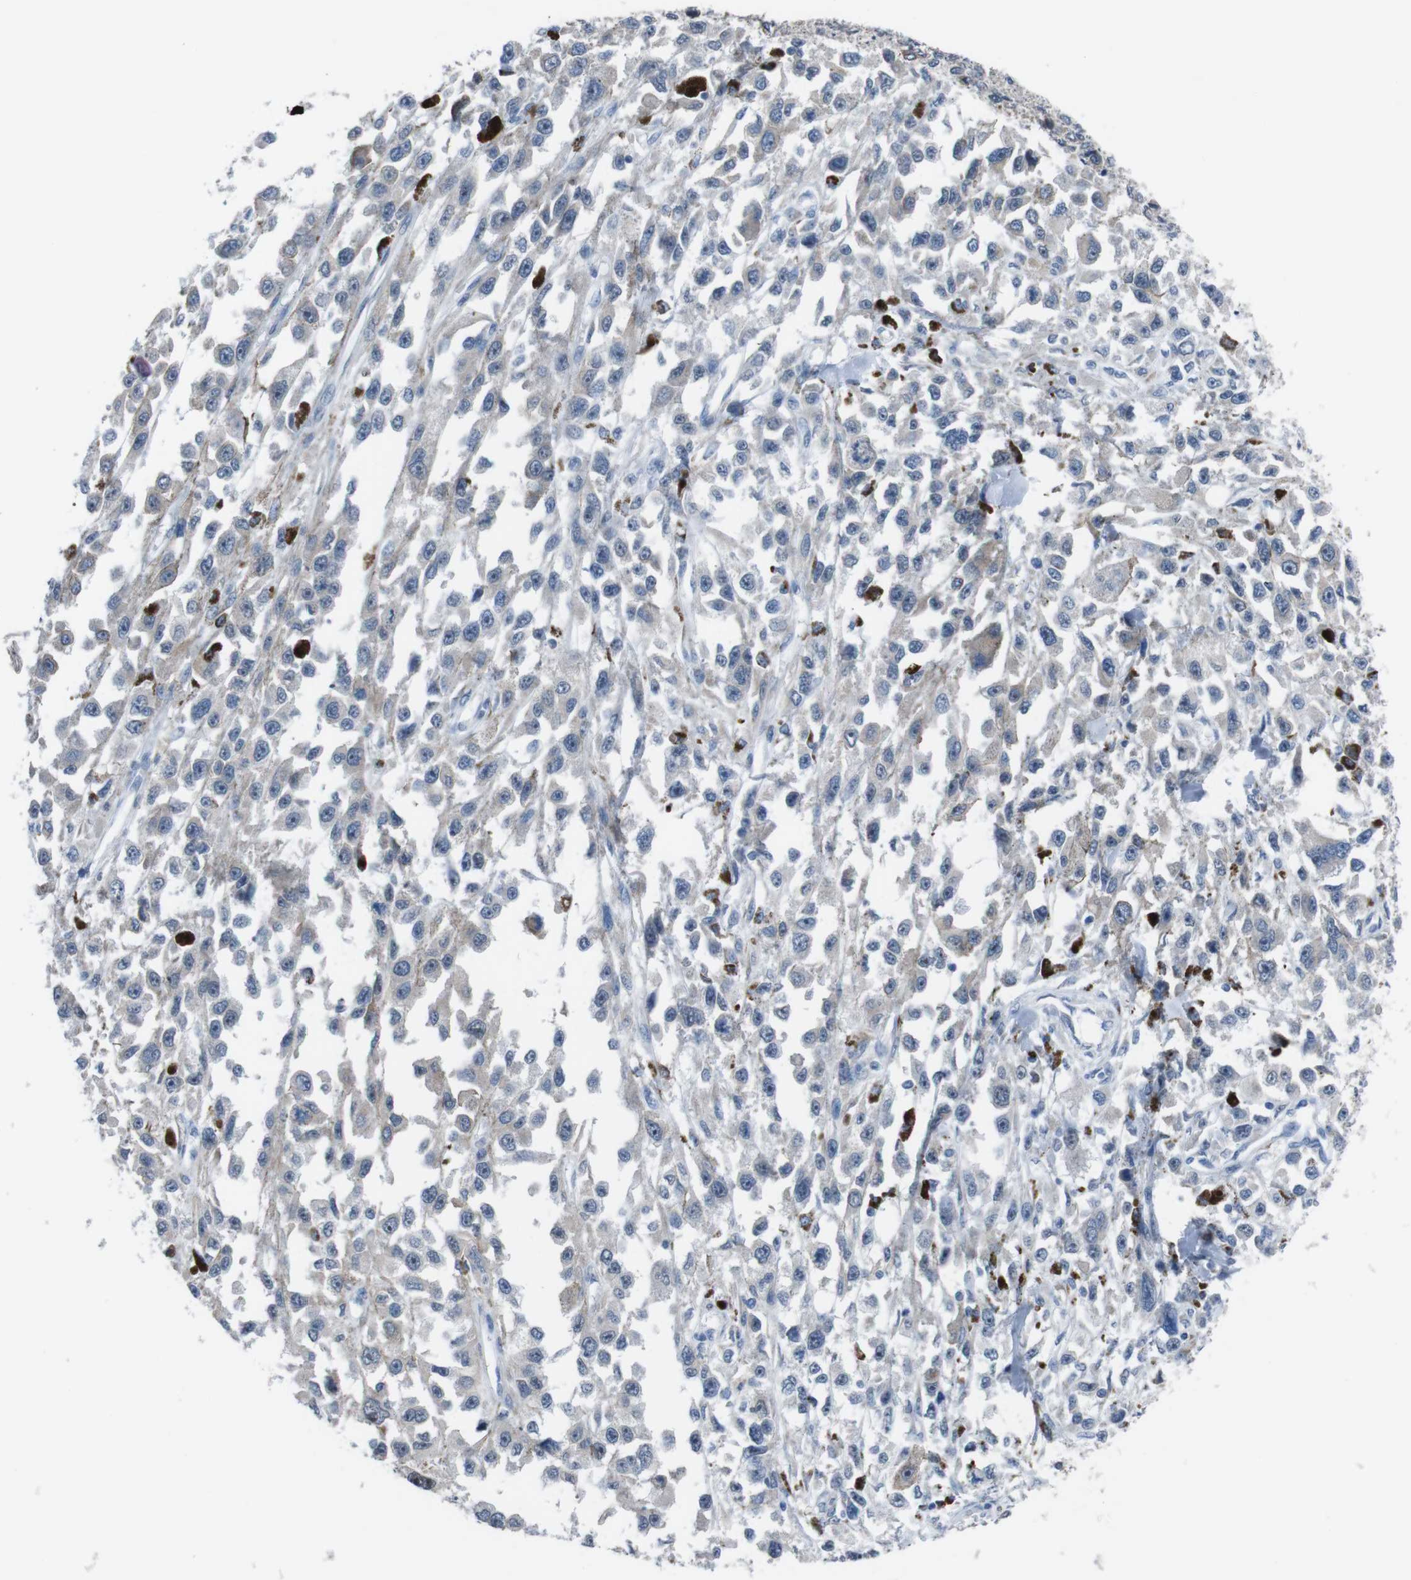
{"staining": {"intensity": "negative", "quantity": "none", "location": "none"}, "tissue": "melanoma", "cell_type": "Tumor cells", "image_type": "cancer", "snomed": [{"axis": "morphology", "description": "Malignant melanoma, Metastatic site"}, {"axis": "topography", "description": "Lymph node"}], "caption": "Tumor cells are negative for brown protein staining in malignant melanoma (metastatic site).", "gene": "CDH22", "patient": {"sex": "male", "age": 59}}